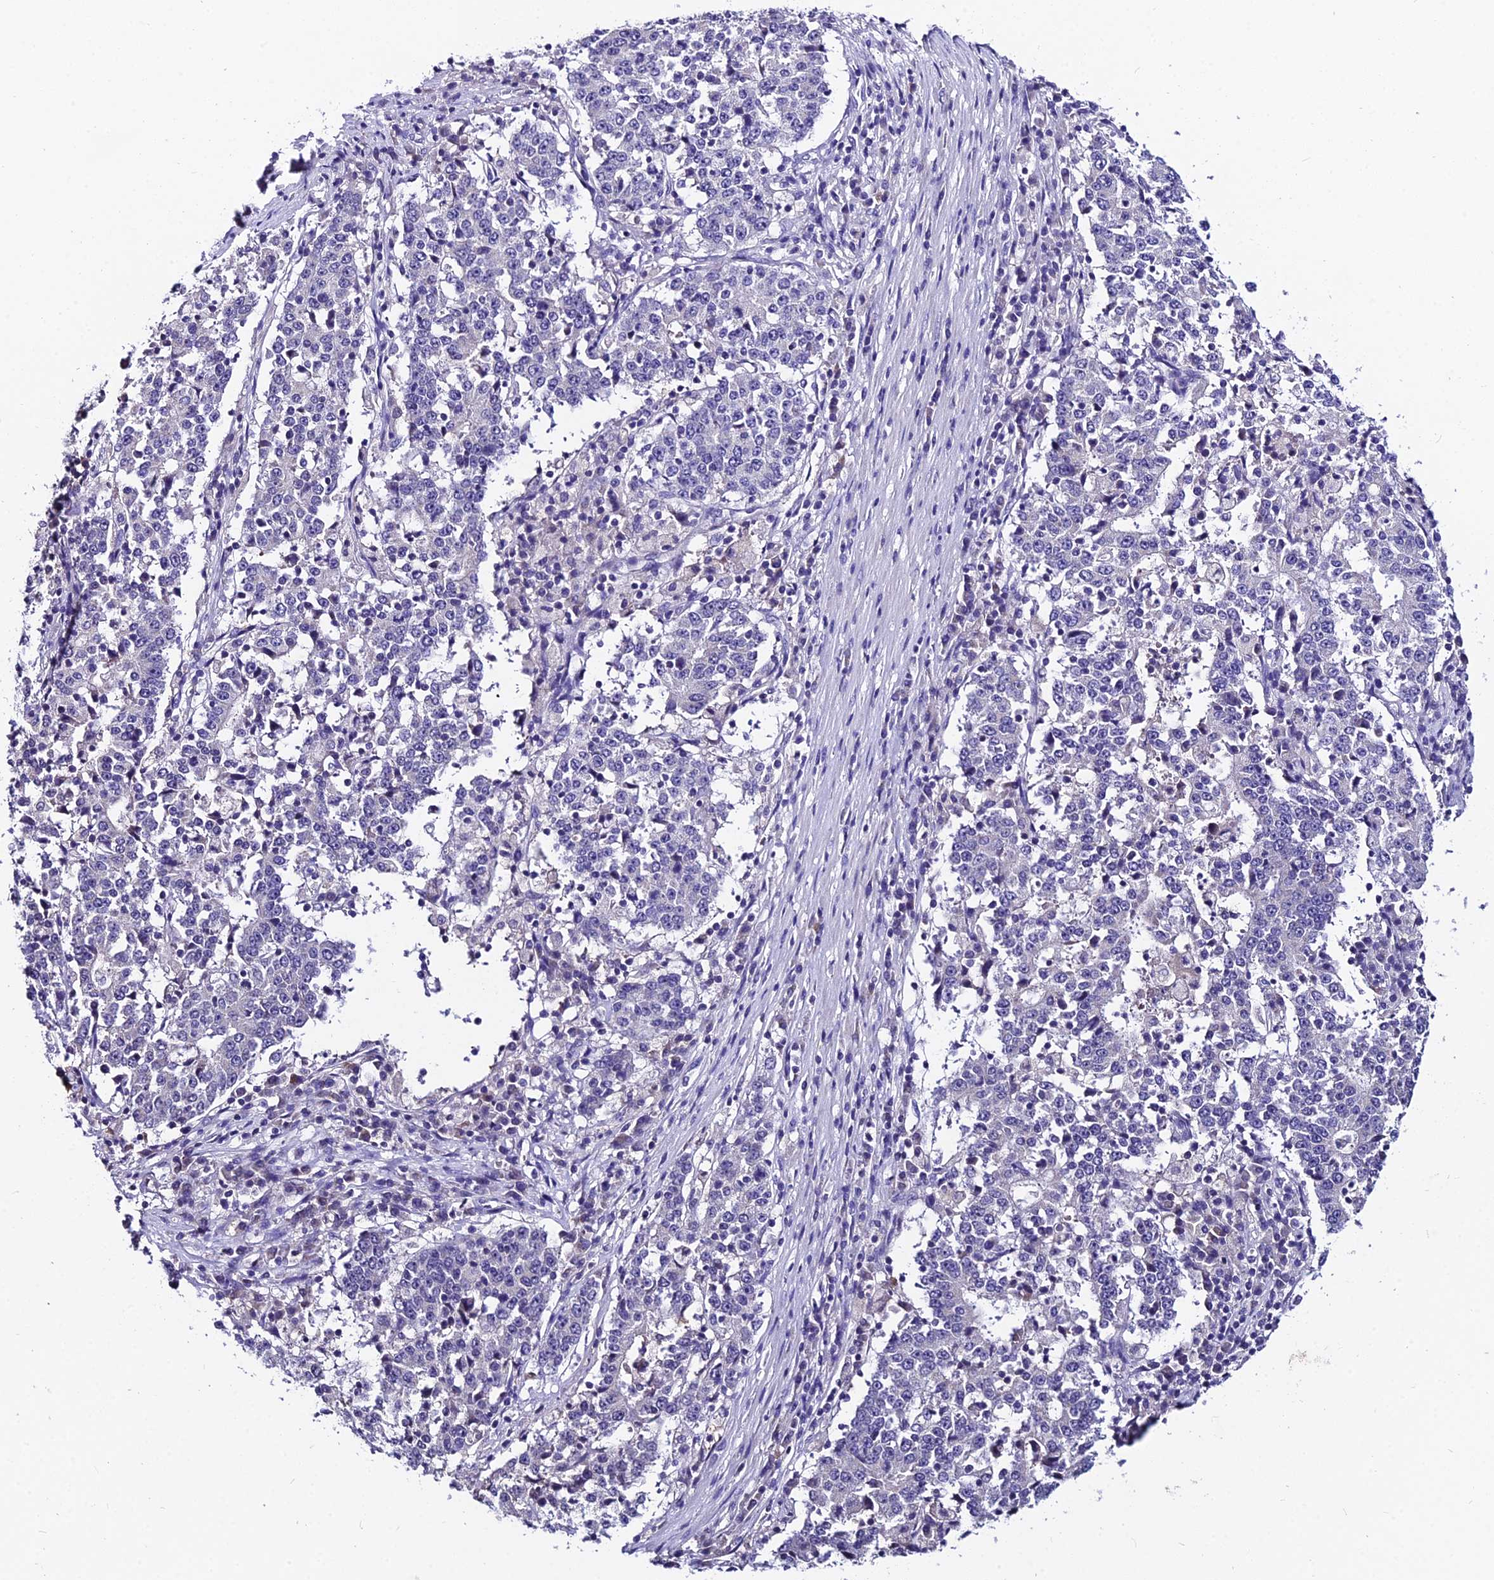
{"staining": {"intensity": "negative", "quantity": "none", "location": "none"}, "tissue": "stomach cancer", "cell_type": "Tumor cells", "image_type": "cancer", "snomed": [{"axis": "morphology", "description": "Adenocarcinoma, NOS"}, {"axis": "topography", "description": "Stomach"}], "caption": "Tumor cells show no significant staining in stomach cancer (adenocarcinoma). (Stains: DAB (3,3'-diaminobenzidine) IHC with hematoxylin counter stain, Microscopy: brightfield microscopy at high magnification).", "gene": "LGALS7", "patient": {"sex": "male", "age": 59}}